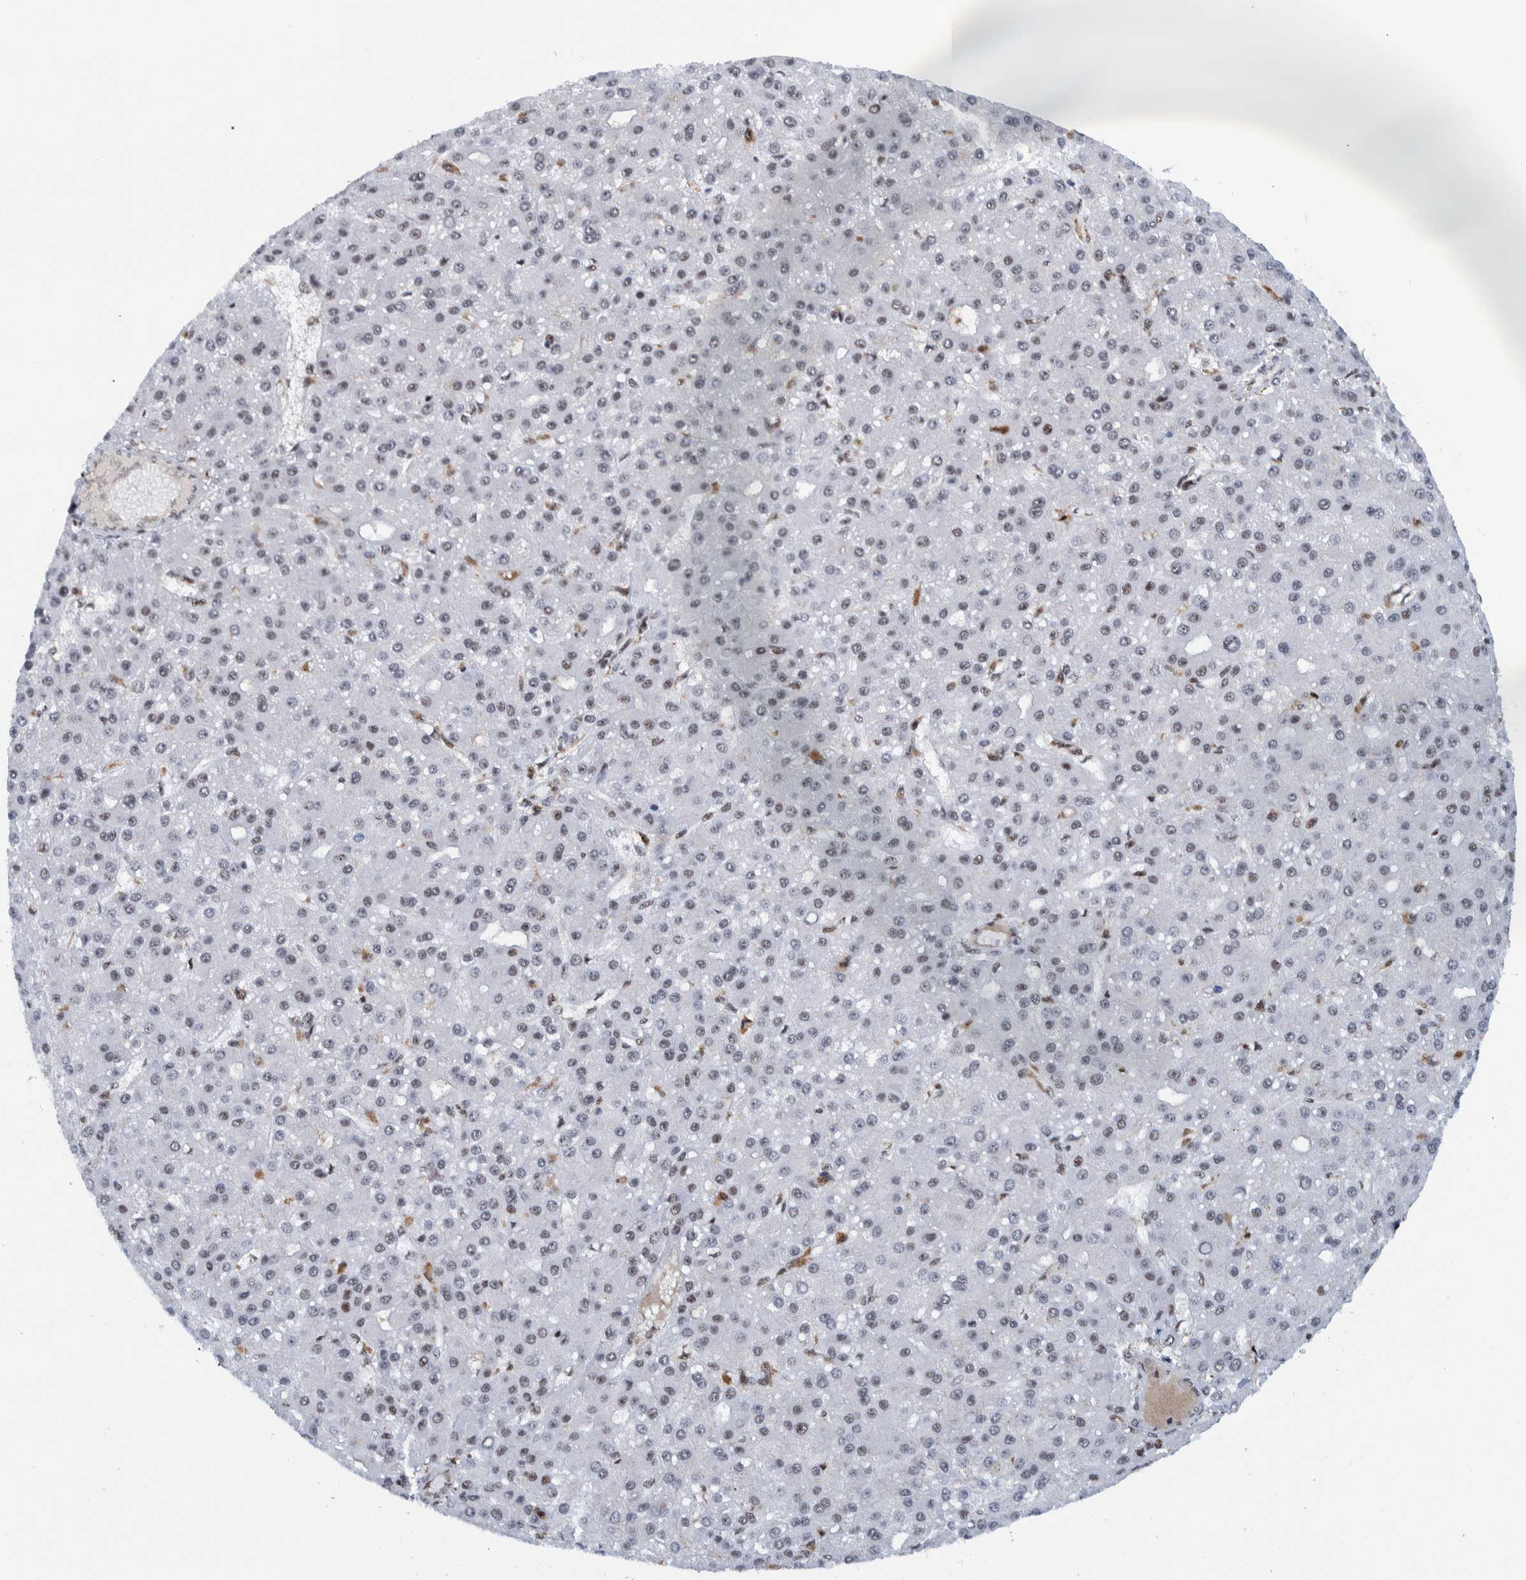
{"staining": {"intensity": "weak", "quantity": "25%-75%", "location": "nuclear"}, "tissue": "liver cancer", "cell_type": "Tumor cells", "image_type": "cancer", "snomed": [{"axis": "morphology", "description": "Carcinoma, Hepatocellular, NOS"}, {"axis": "topography", "description": "Liver"}], "caption": "Immunohistochemical staining of human liver cancer shows low levels of weak nuclear protein positivity in about 25%-75% of tumor cells.", "gene": "EFTUD2", "patient": {"sex": "male", "age": 67}}